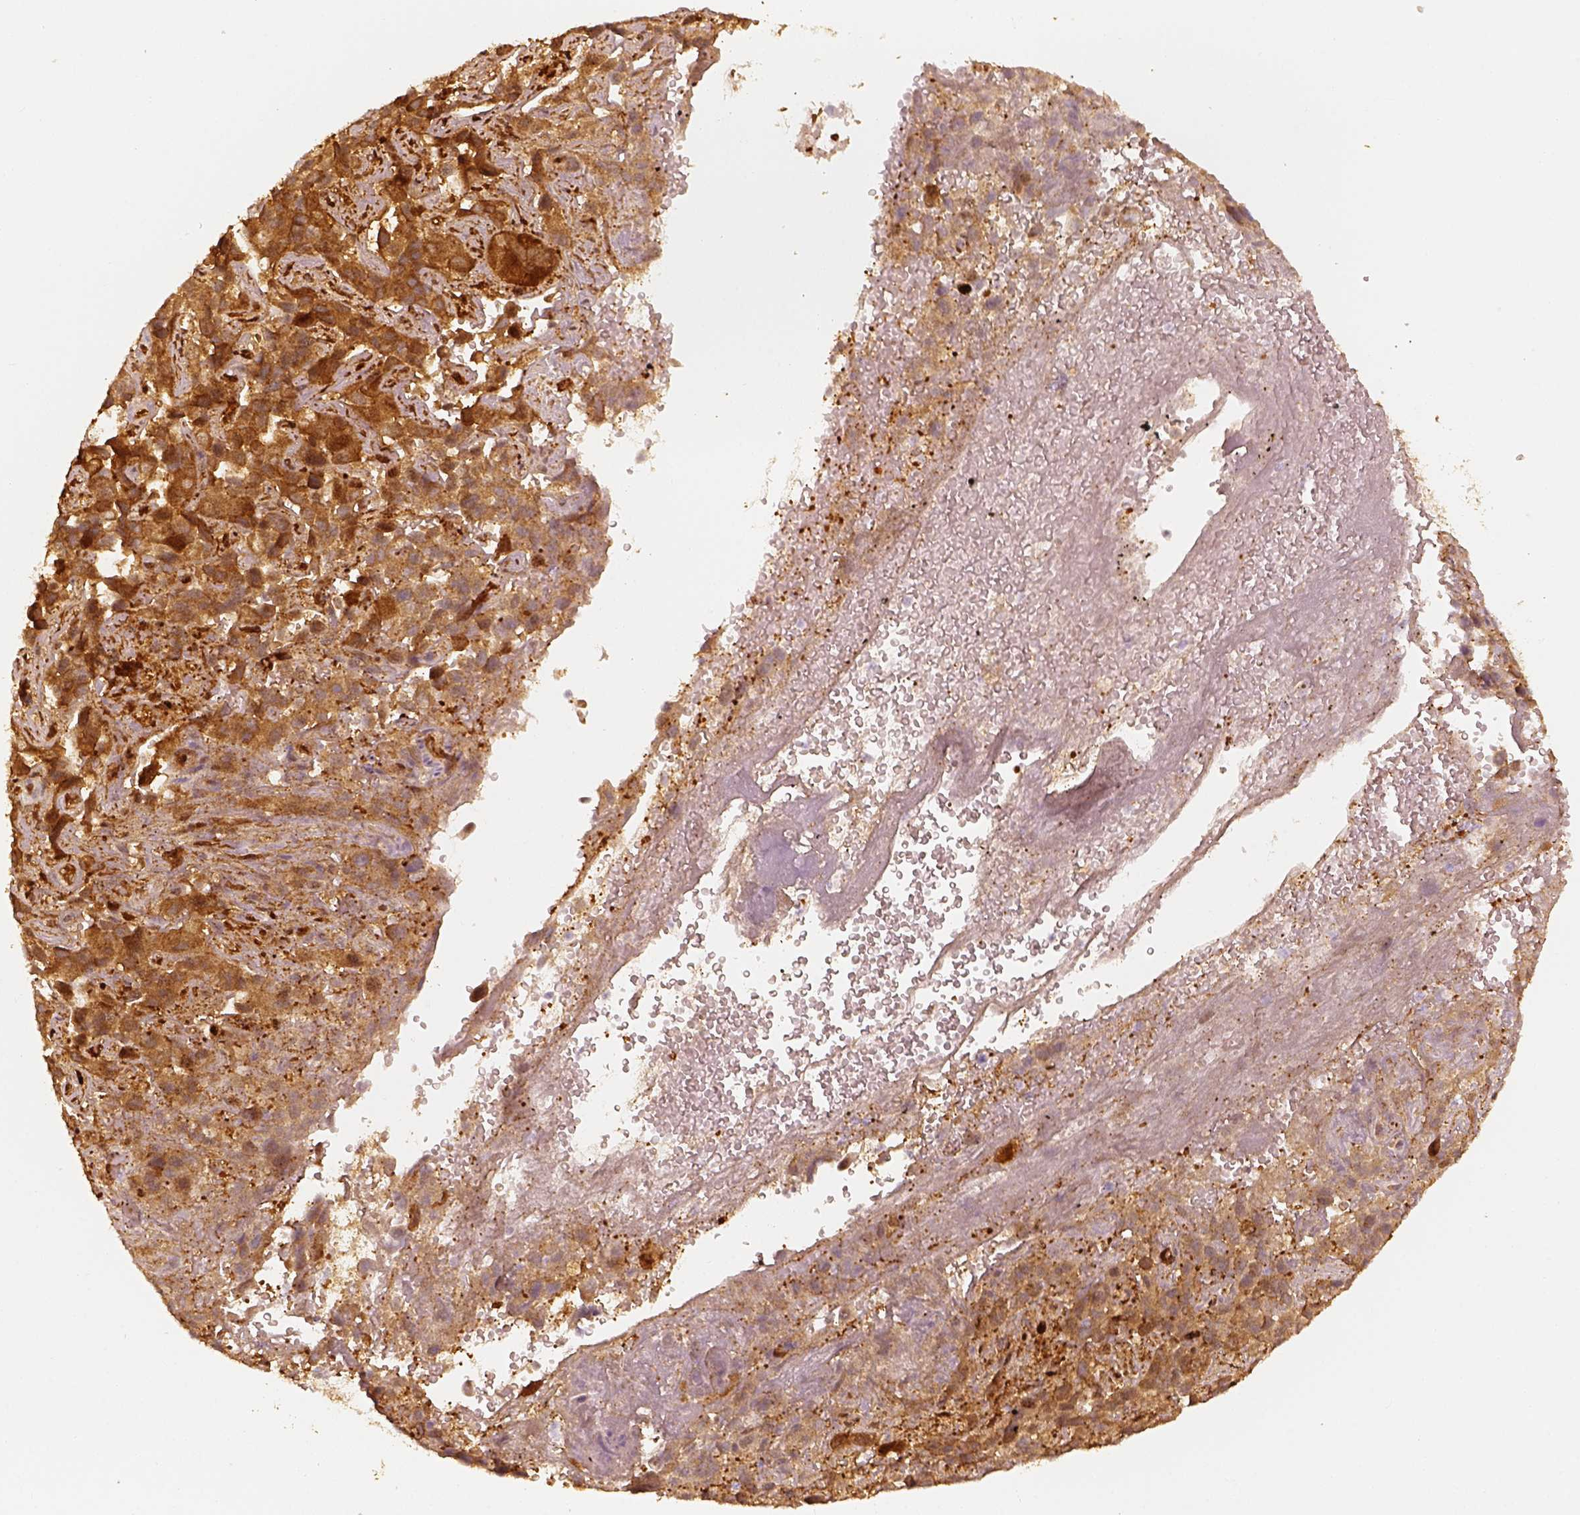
{"staining": {"intensity": "moderate", "quantity": ">75%", "location": "cytoplasmic/membranous"}, "tissue": "liver cancer", "cell_type": "Tumor cells", "image_type": "cancer", "snomed": [{"axis": "morphology", "description": "Cholangiocarcinoma"}, {"axis": "topography", "description": "Liver"}], "caption": "A medium amount of moderate cytoplasmic/membranous expression is identified in approximately >75% of tumor cells in liver cholangiocarcinoma tissue.", "gene": "FSCN1", "patient": {"sex": "female", "age": 52}}